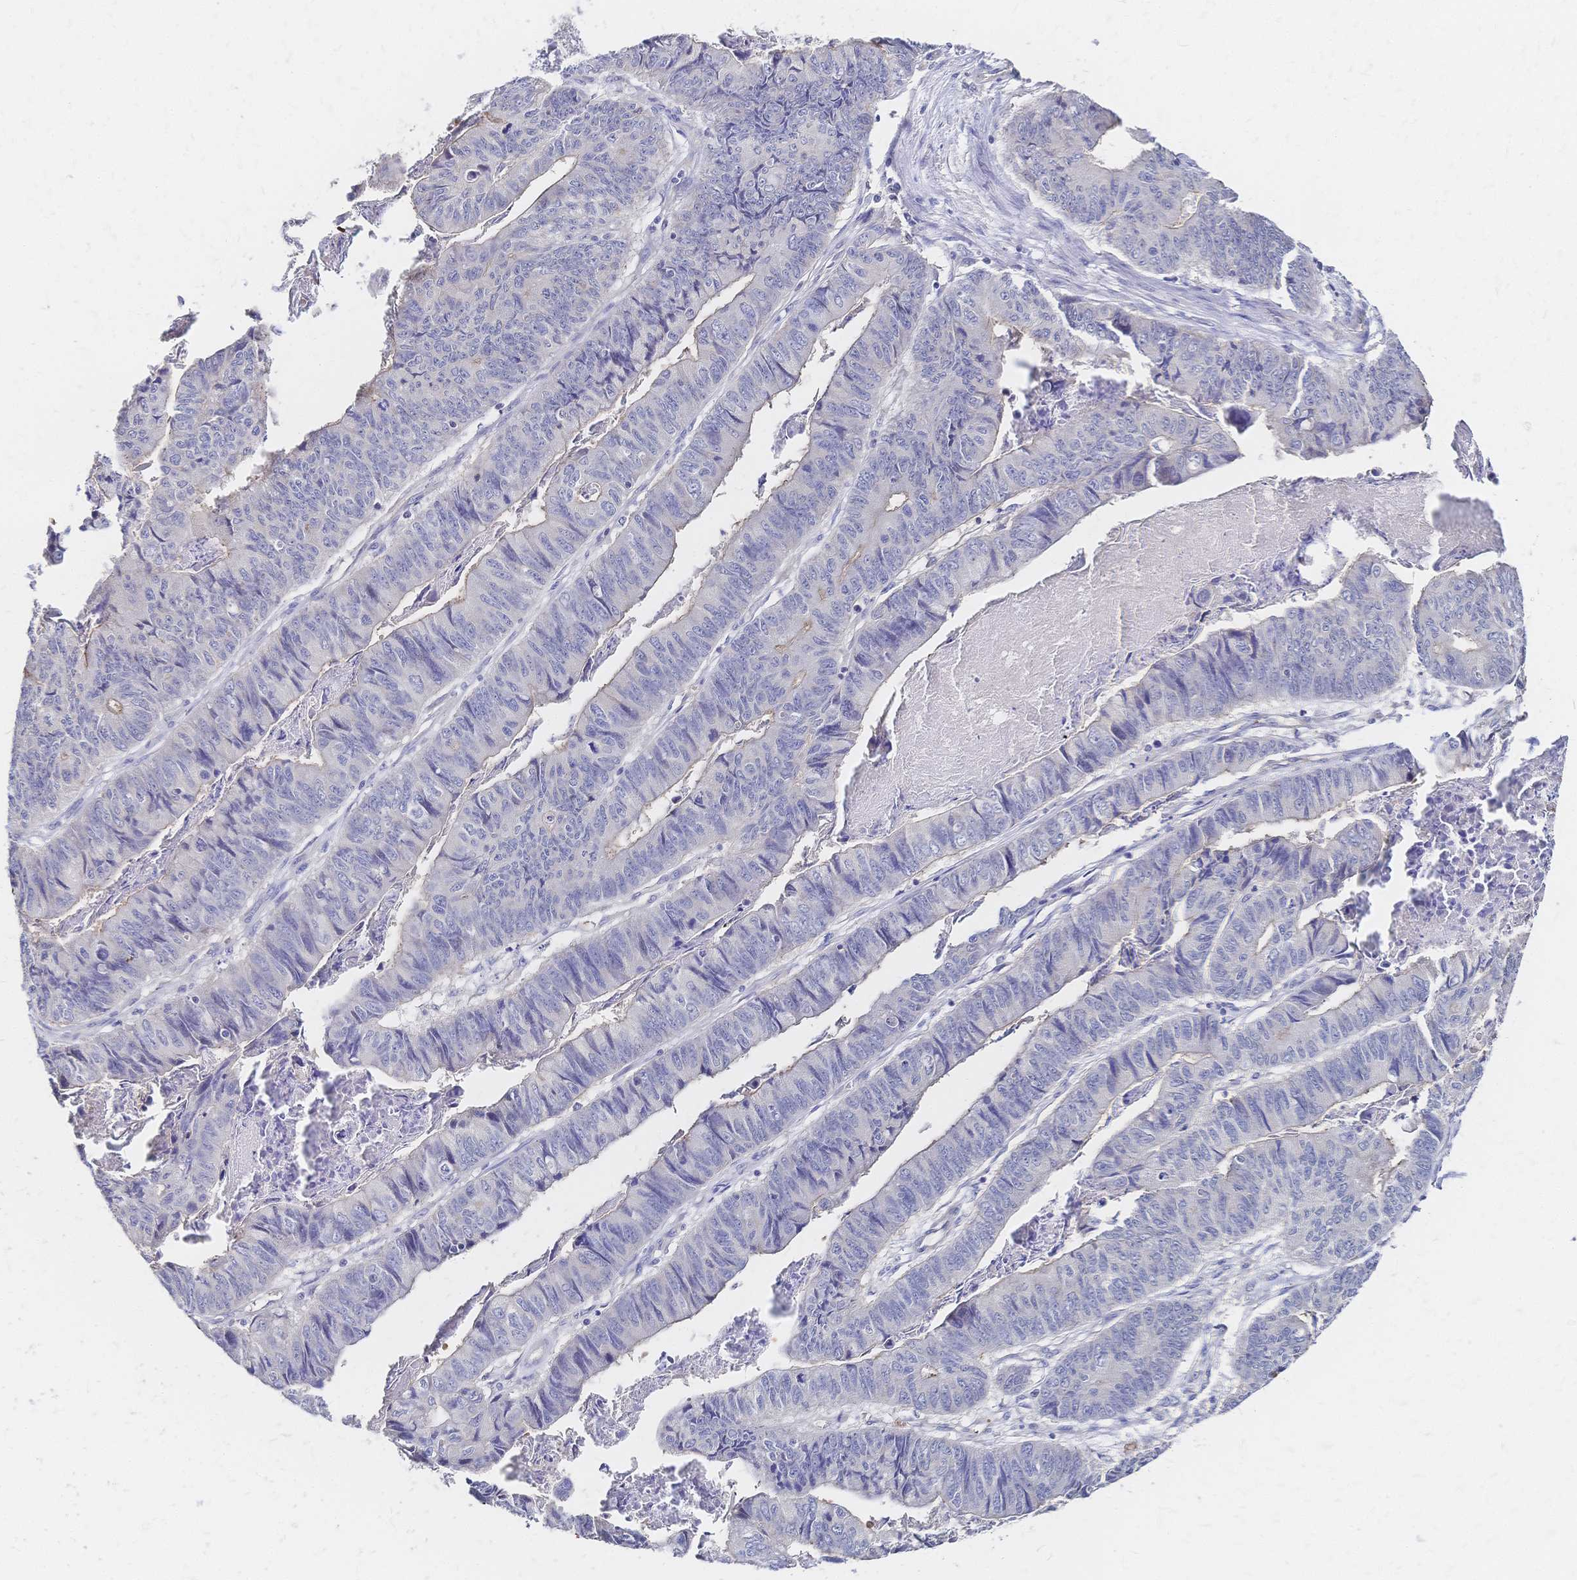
{"staining": {"intensity": "negative", "quantity": "none", "location": "none"}, "tissue": "stomach cancer", "cell_type": "Tumor cells", "image_type": "cancer", "snomed": [{"axis": "morphology", "description": "Adenocarcinoma, NOS"}, {"axis": "topography", "description": "Stomach, lower"}], "caption": "Immunohistochemical staining of stomach cancer displays no significant expression in tumor cells.", "gene": "SLC5A1", "patient": {"sex": "male", "age": 77}}